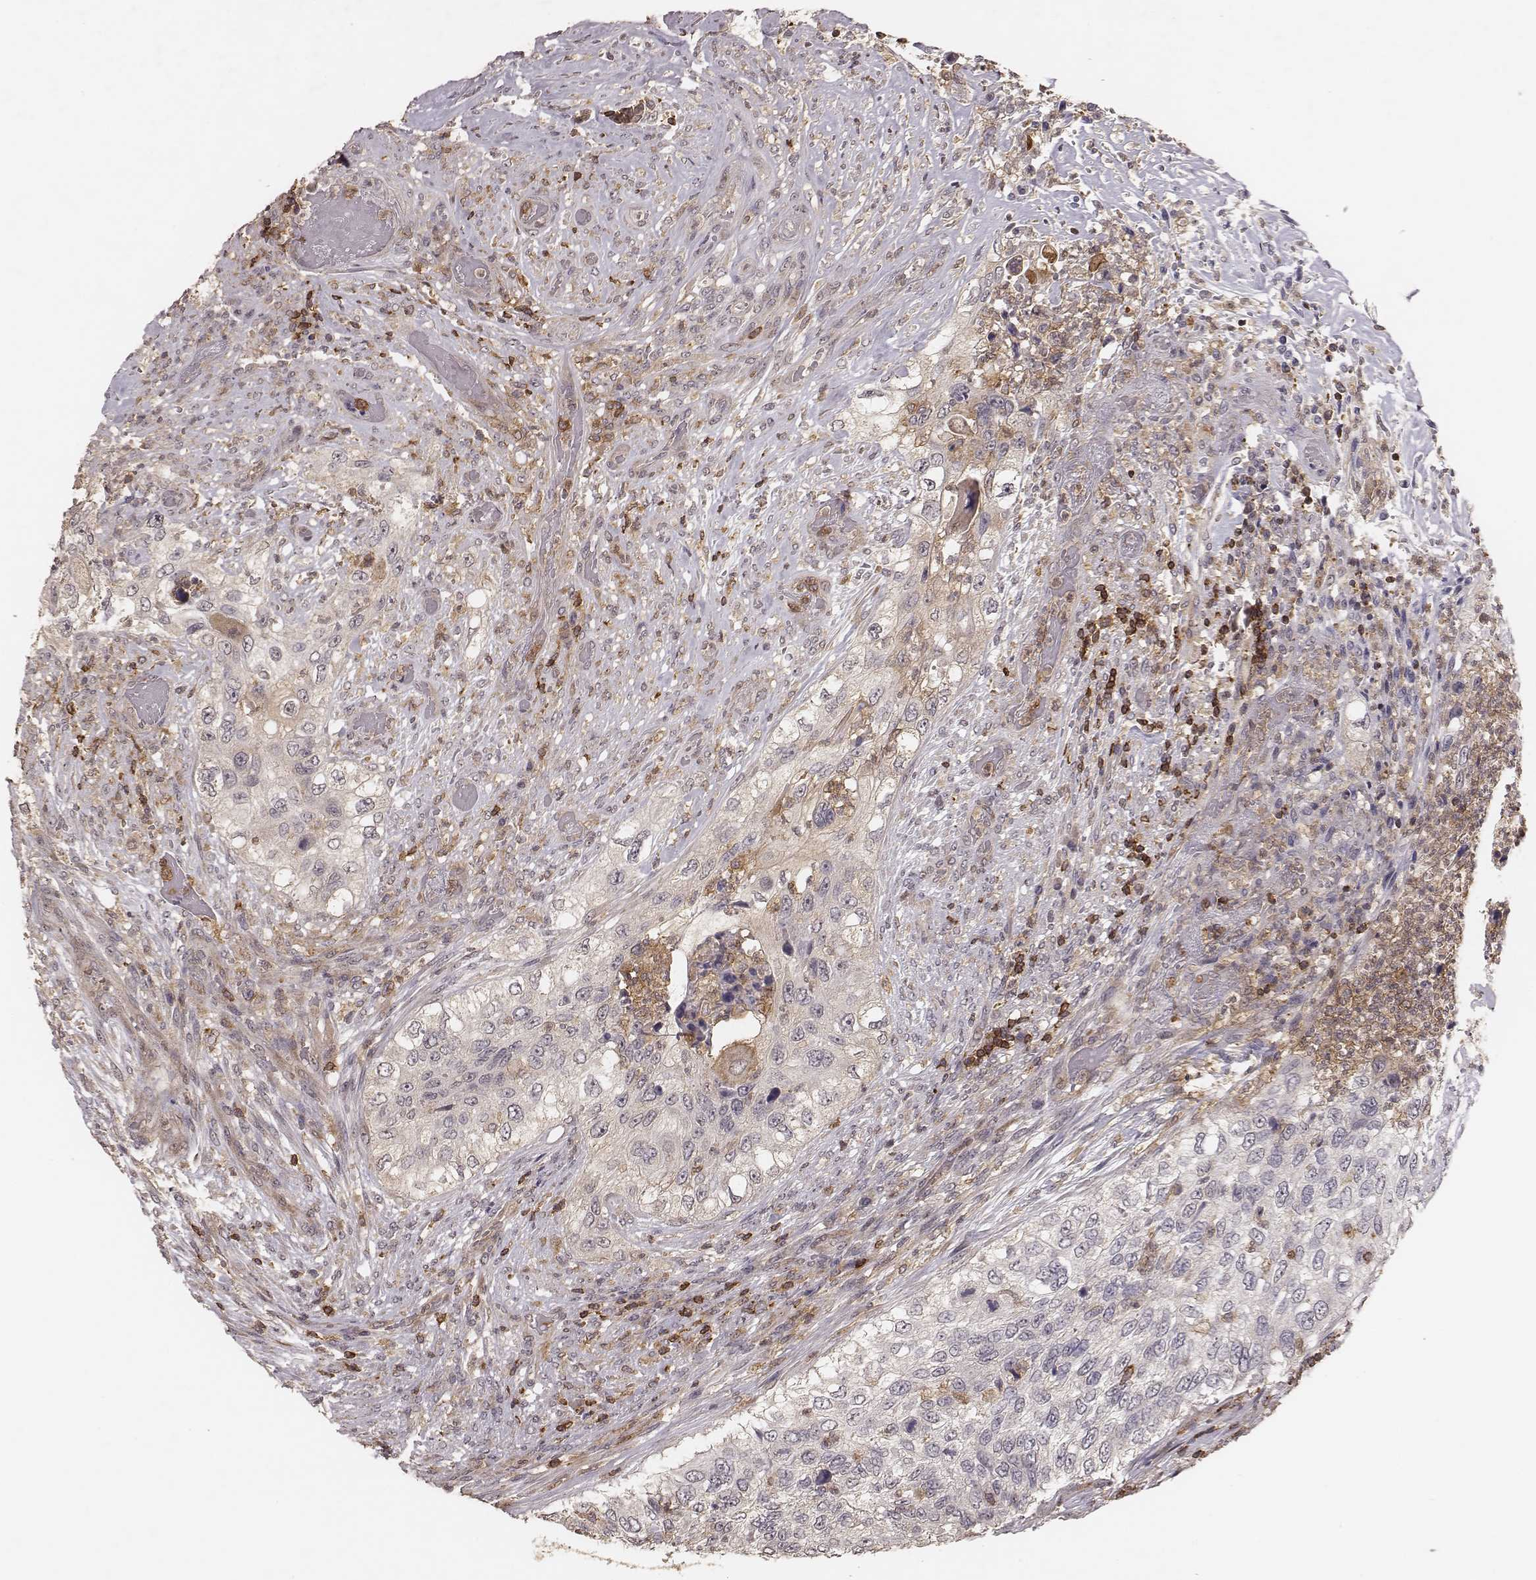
{"staining": {"intensity": "negative", "quantity": "none", "location": "none"}, "tissue": "urothelial cancer", "cell_type": "Tumor cells", "image_type": "cancer", "snomed": [{"axis": "morphology", "description": "Urothelial carcinoma, High grade"}, {"axis": "topography", "description": "Urinary bladder"}], "caption": "High magnification brightfield microscopy of urothelial carcinoma (high-grade) stained with DAB (3,3'-diaminobenzidine) (brown) and counterstained with hematoxylin (blue): tumor cells show no significant expression. The staining was performed using DAB (3,3'-diaminobenzidine) to visualize the protein expression in brown, while the nuclei were stained in blue with hematoxylin (Magnification: 20x).", "gene": "PILRA", "patient": {"sex": "female", "age": 60}}